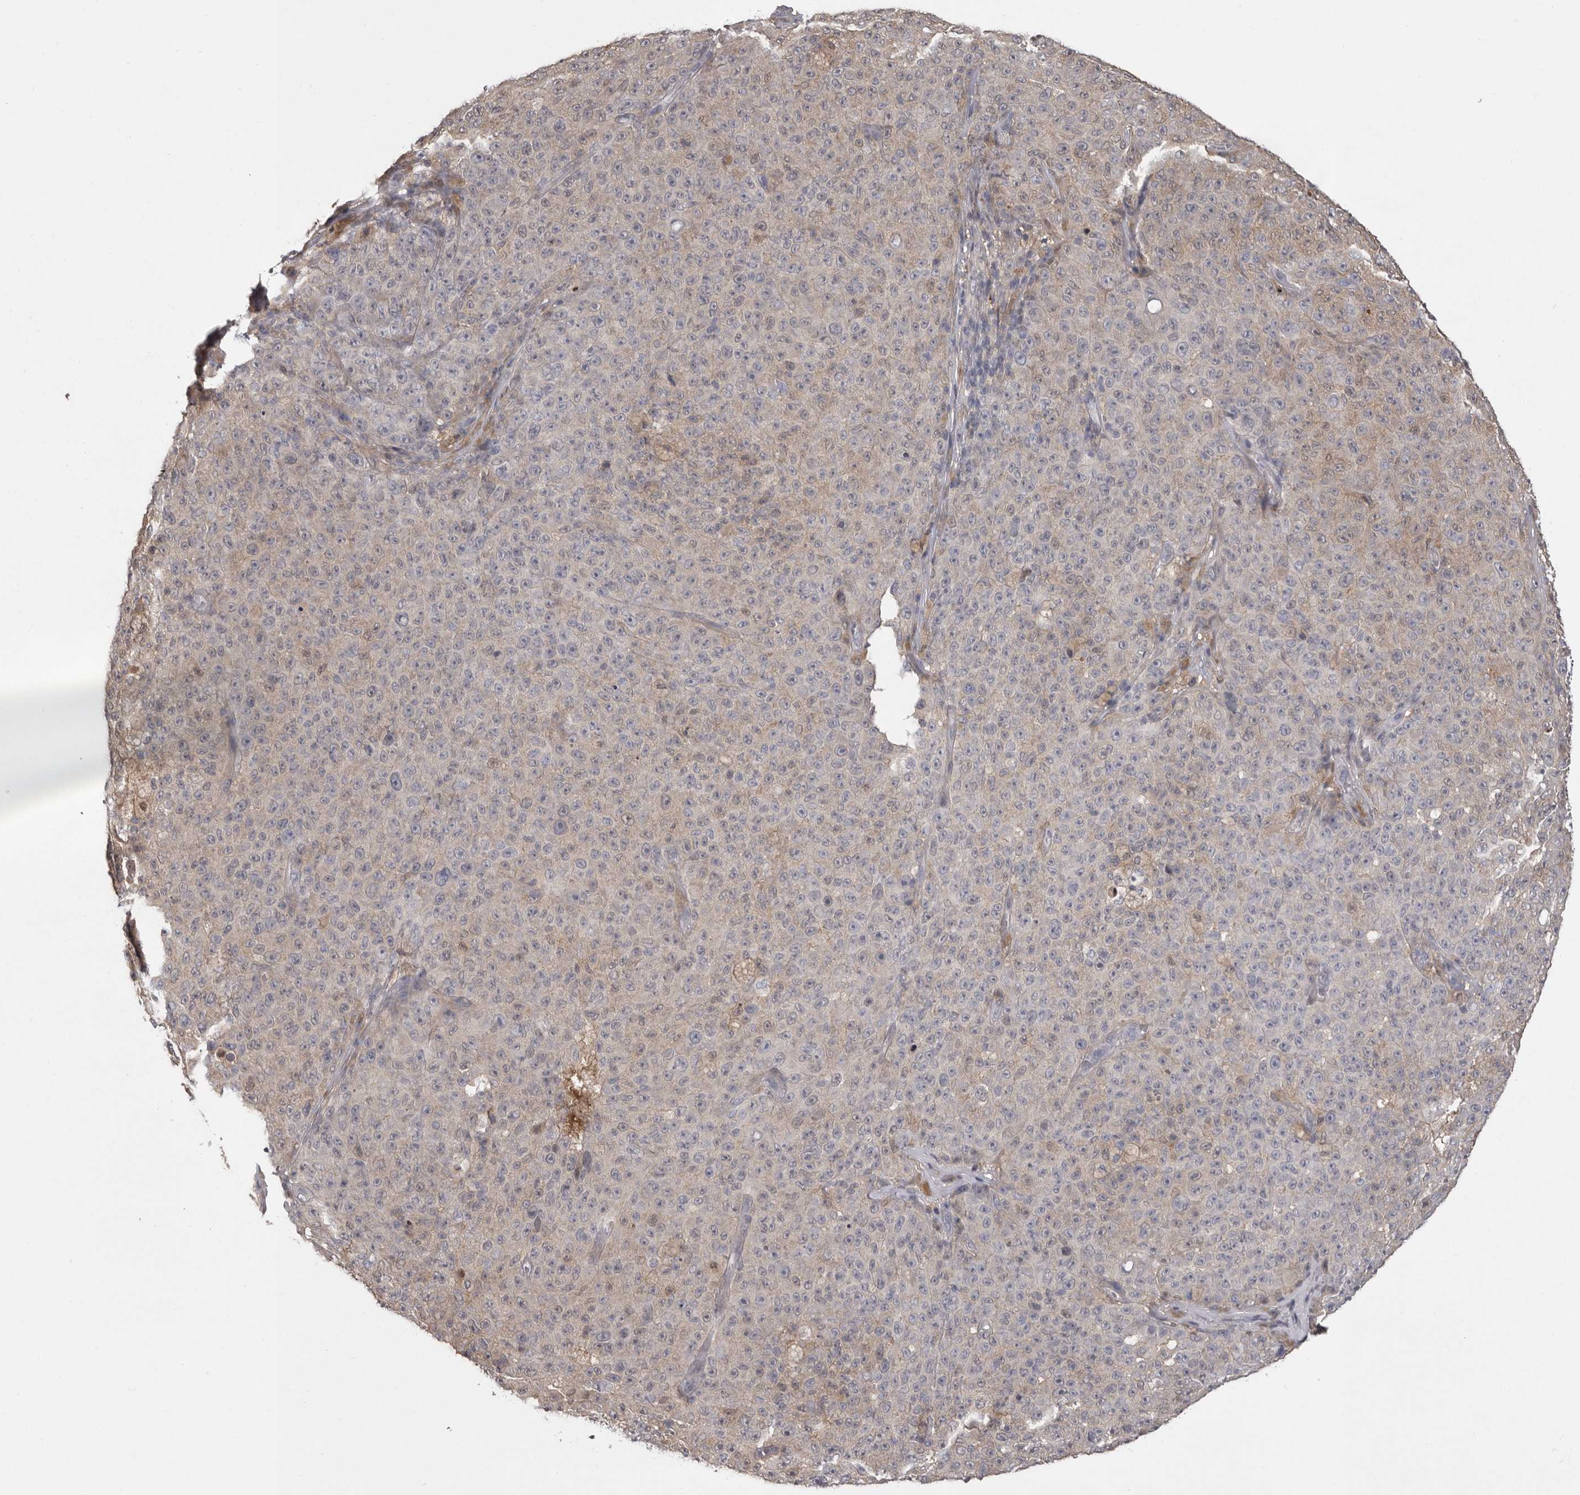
{"staining": {"intensity": "weak", "quantity": "<25%", "location": "cytoplasmic/membranous"}, "tissue": "melanoma", "cell_type": "Tumor cells", "image_type": "cancer", "snomed": [{"axis": "morphology", "description": "Malignant melanoma, NOS"}, {"axis": "topography", "description": "Skin"}], "caption": "Malignant melanoma stained for a protein using IHC exhibits no staining tumor cells.", "gene": "MDH1", "patient": {"sex": "female", "age": 82}}